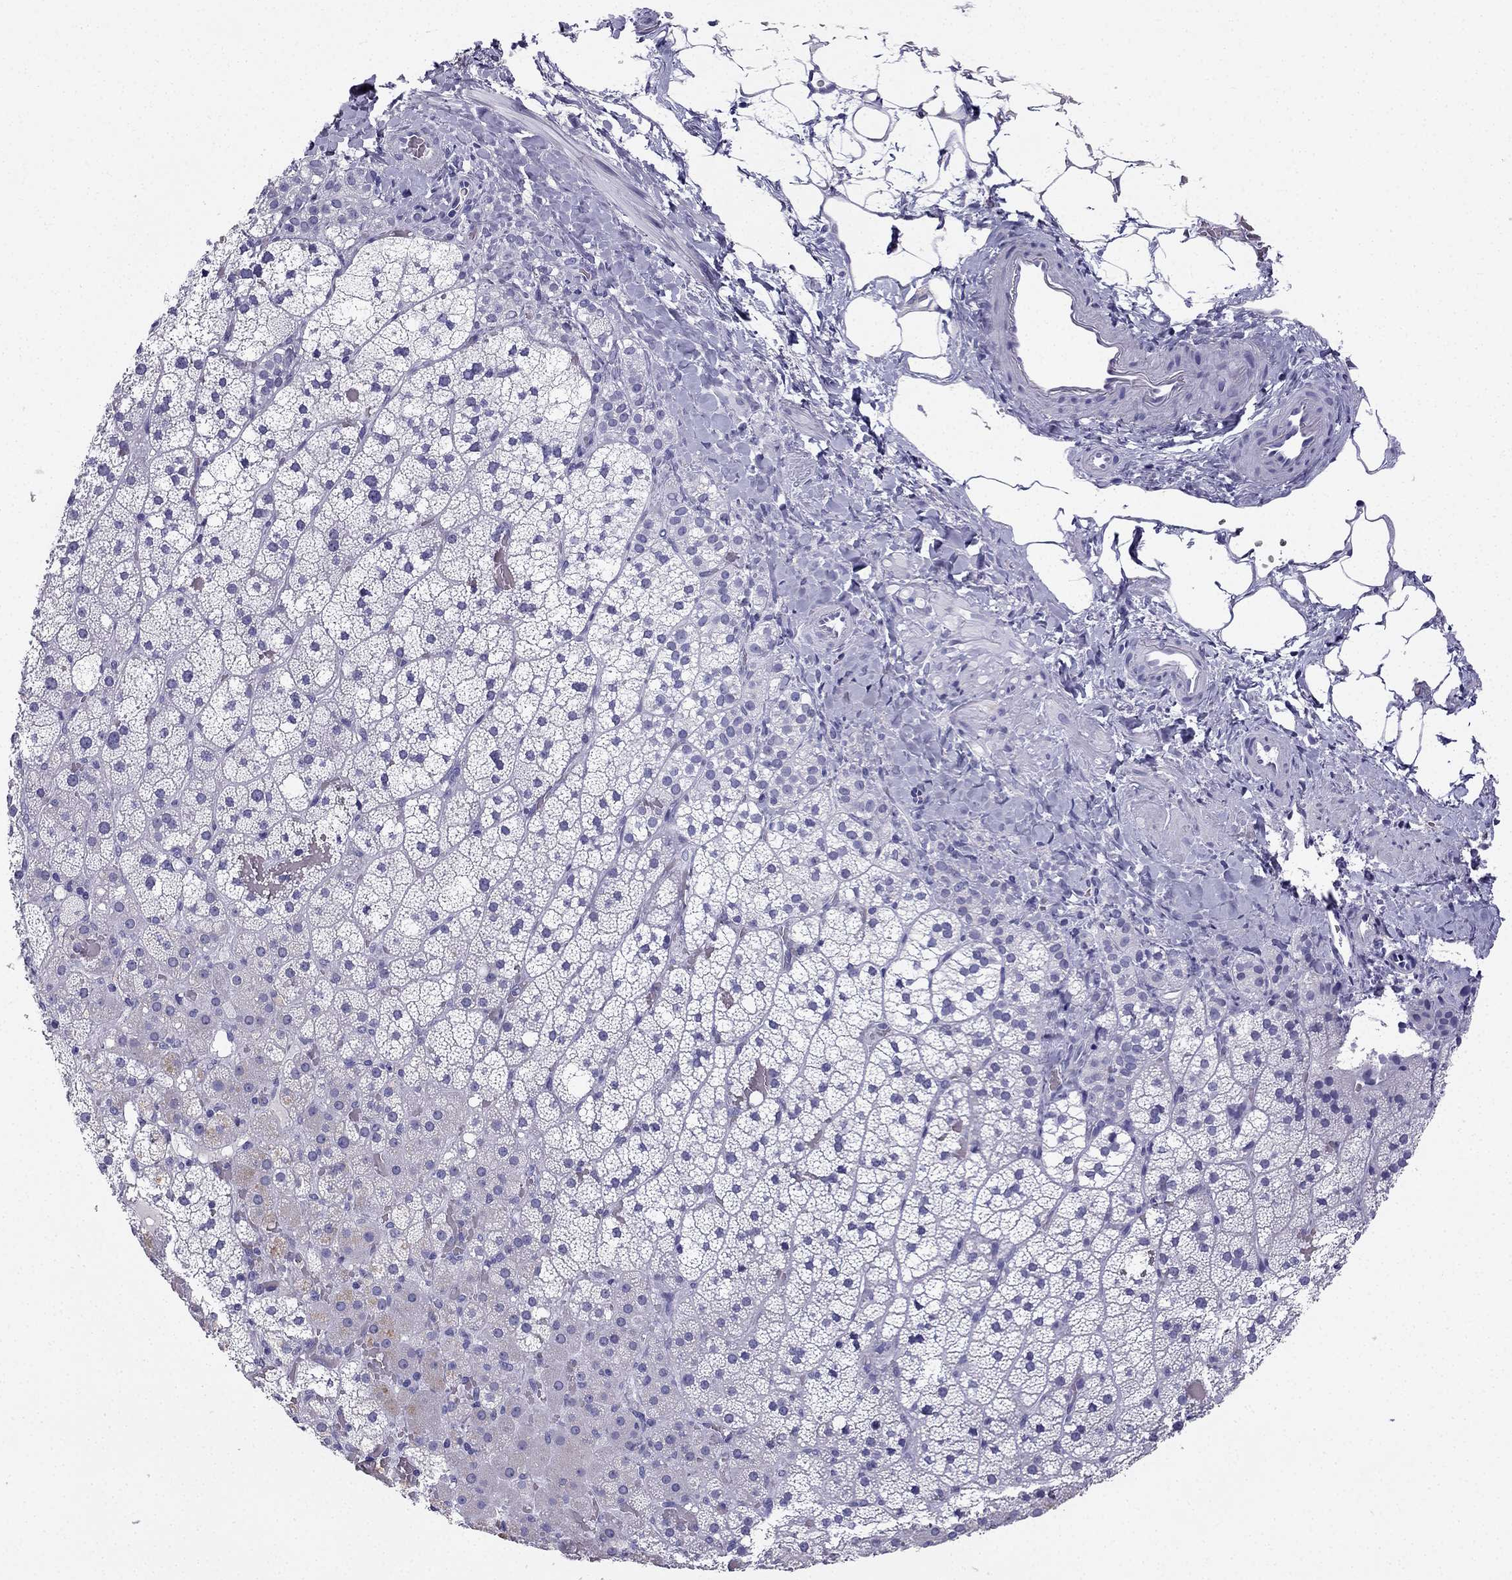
{"staining": {"intensity": "negative", "quantity": "none", "location": "none"}, "tissue": "adrenal gland", "cell_type": "Glandular cells", "image_type": "normal", "snomed": [{"axis": "morphology", "description": "Normal tissue, NOS"}, {"axis": "topography", "description": "Adrenal gland"}], "caption": "The immunohistochemistry (IHC) image has no significant positivity in glandular cells of adrenal gland. (DAB (3,3'-diaminobenzidine) IHC visualized using brightfield microscopy, high magnification).", "gene": "NPTX1", "patient": {"sex": "male", "age": 53}}